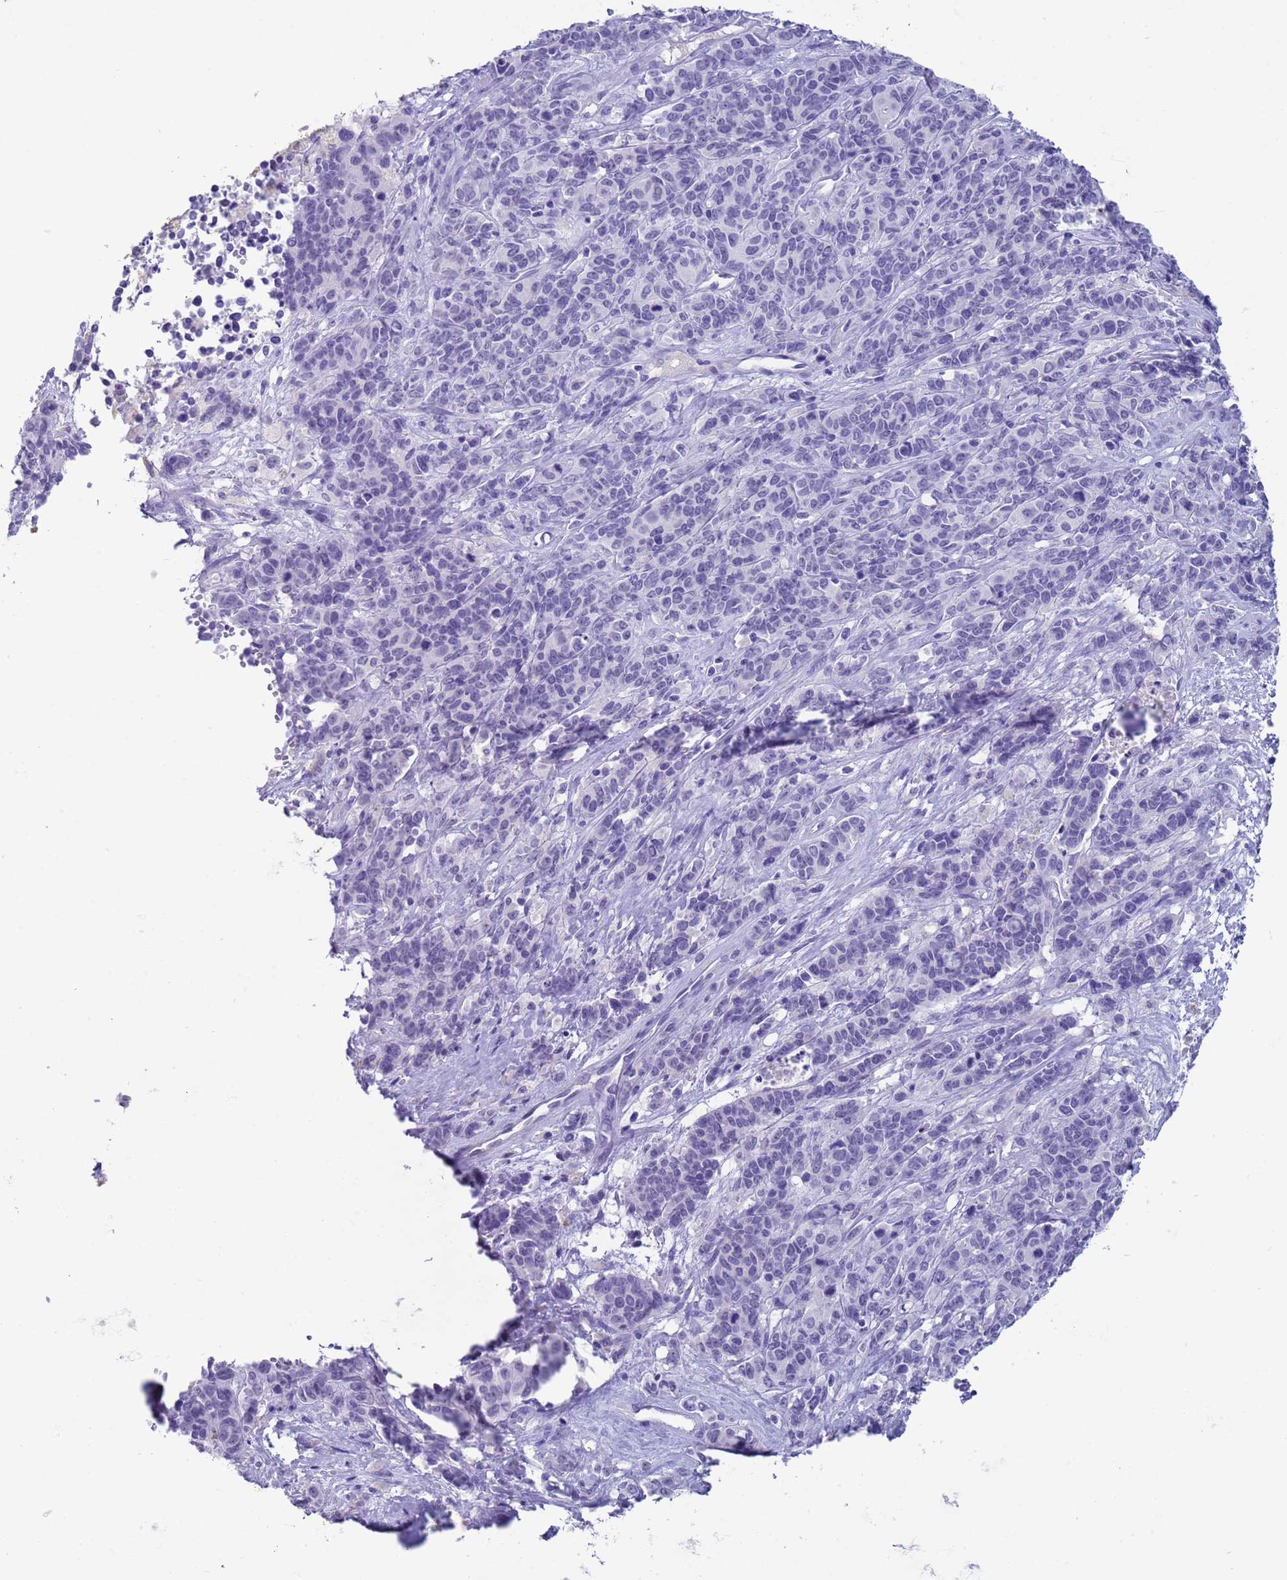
{"staining": {"intensity": "negative", "quantity": "none", "location": "none"}, "tissue": "cervical cancer", "cell_type": "Tumor cells", "image_type": "cancer", "snomed": [{"axis": "morphology", "description": "Squamous cell carcinoma, NOS"}, {"axis": "topography", "description": "Cervix"}], "caption": "Immunohistochemistry (IHC) micrograph of human squamous cell carcinoma (cervical) stained for a protein (brown), which shows no staining in tumor cells. (Immunohistochemistry, brightfield microscopy, high magnification).", "gene": "CKM", "patient": {"sex": "female", "age": 60}}